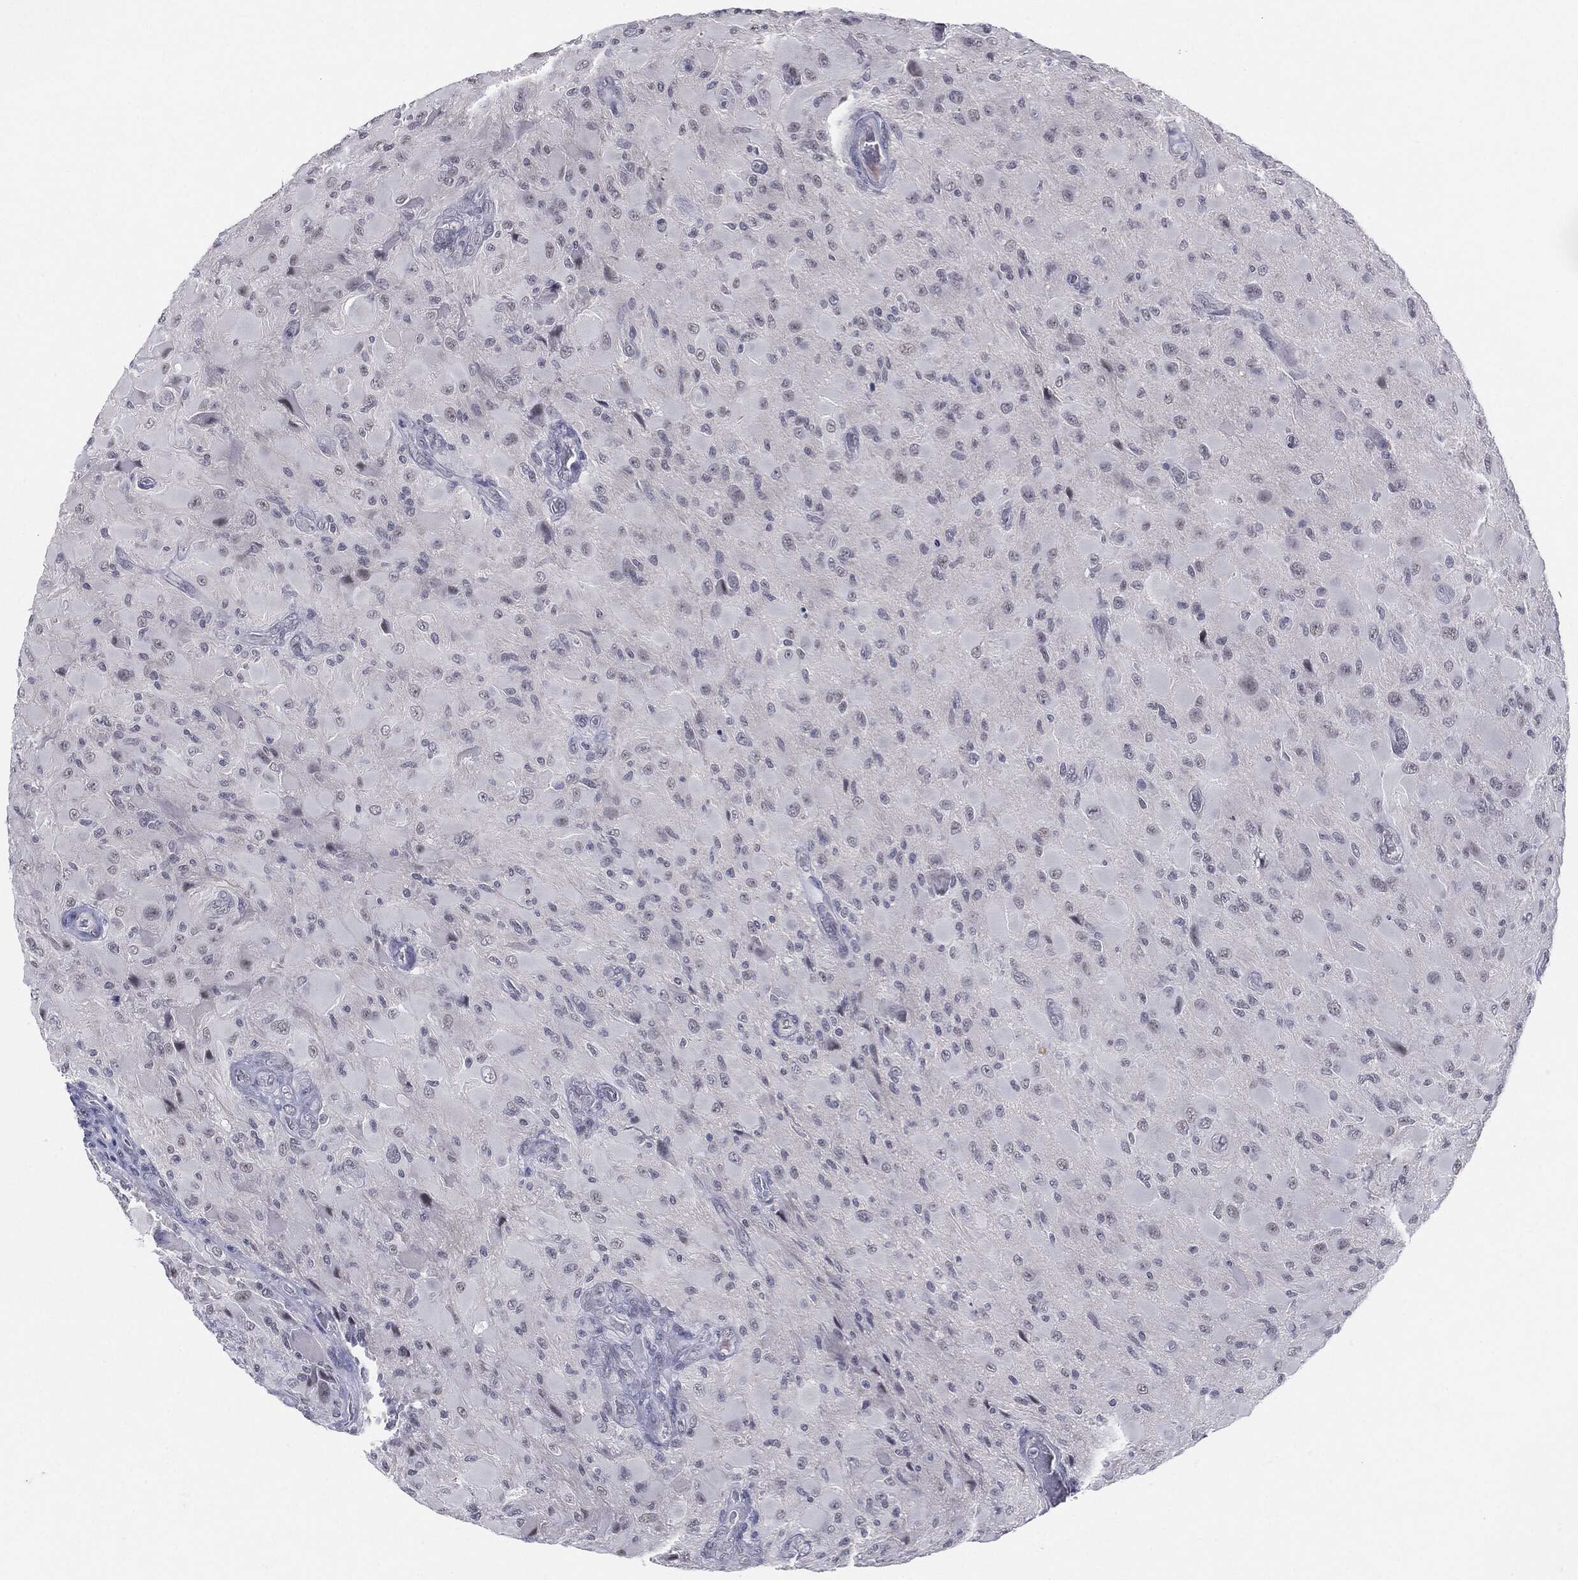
{"staining": {"intensity": "negative", "quantity": "none", "location": "none"}, "tissue": "glioma", "cell_type": "Tumor cells", "image_type": "cancer", "snomed": [{"axis": "morphology", "description": "Glioma, malignant, High grade"}, {"axis": "topography", "description": "Cerebral cortex"}], "caption": "Immunohistochemistry (IHC) image of malignant high-grade glioma stained for a protein (brown), which exhibits no positivity in tumor cells. (Stains: DAB (3,3'-diaminobenzidine) immunohistochemistry (IHC) with hematoxylin counter stain, Microscopy: brightfield microscopy at high magnification).", "gene": "SLC5A5", "patient": {"sex": "male", "age": 35}}